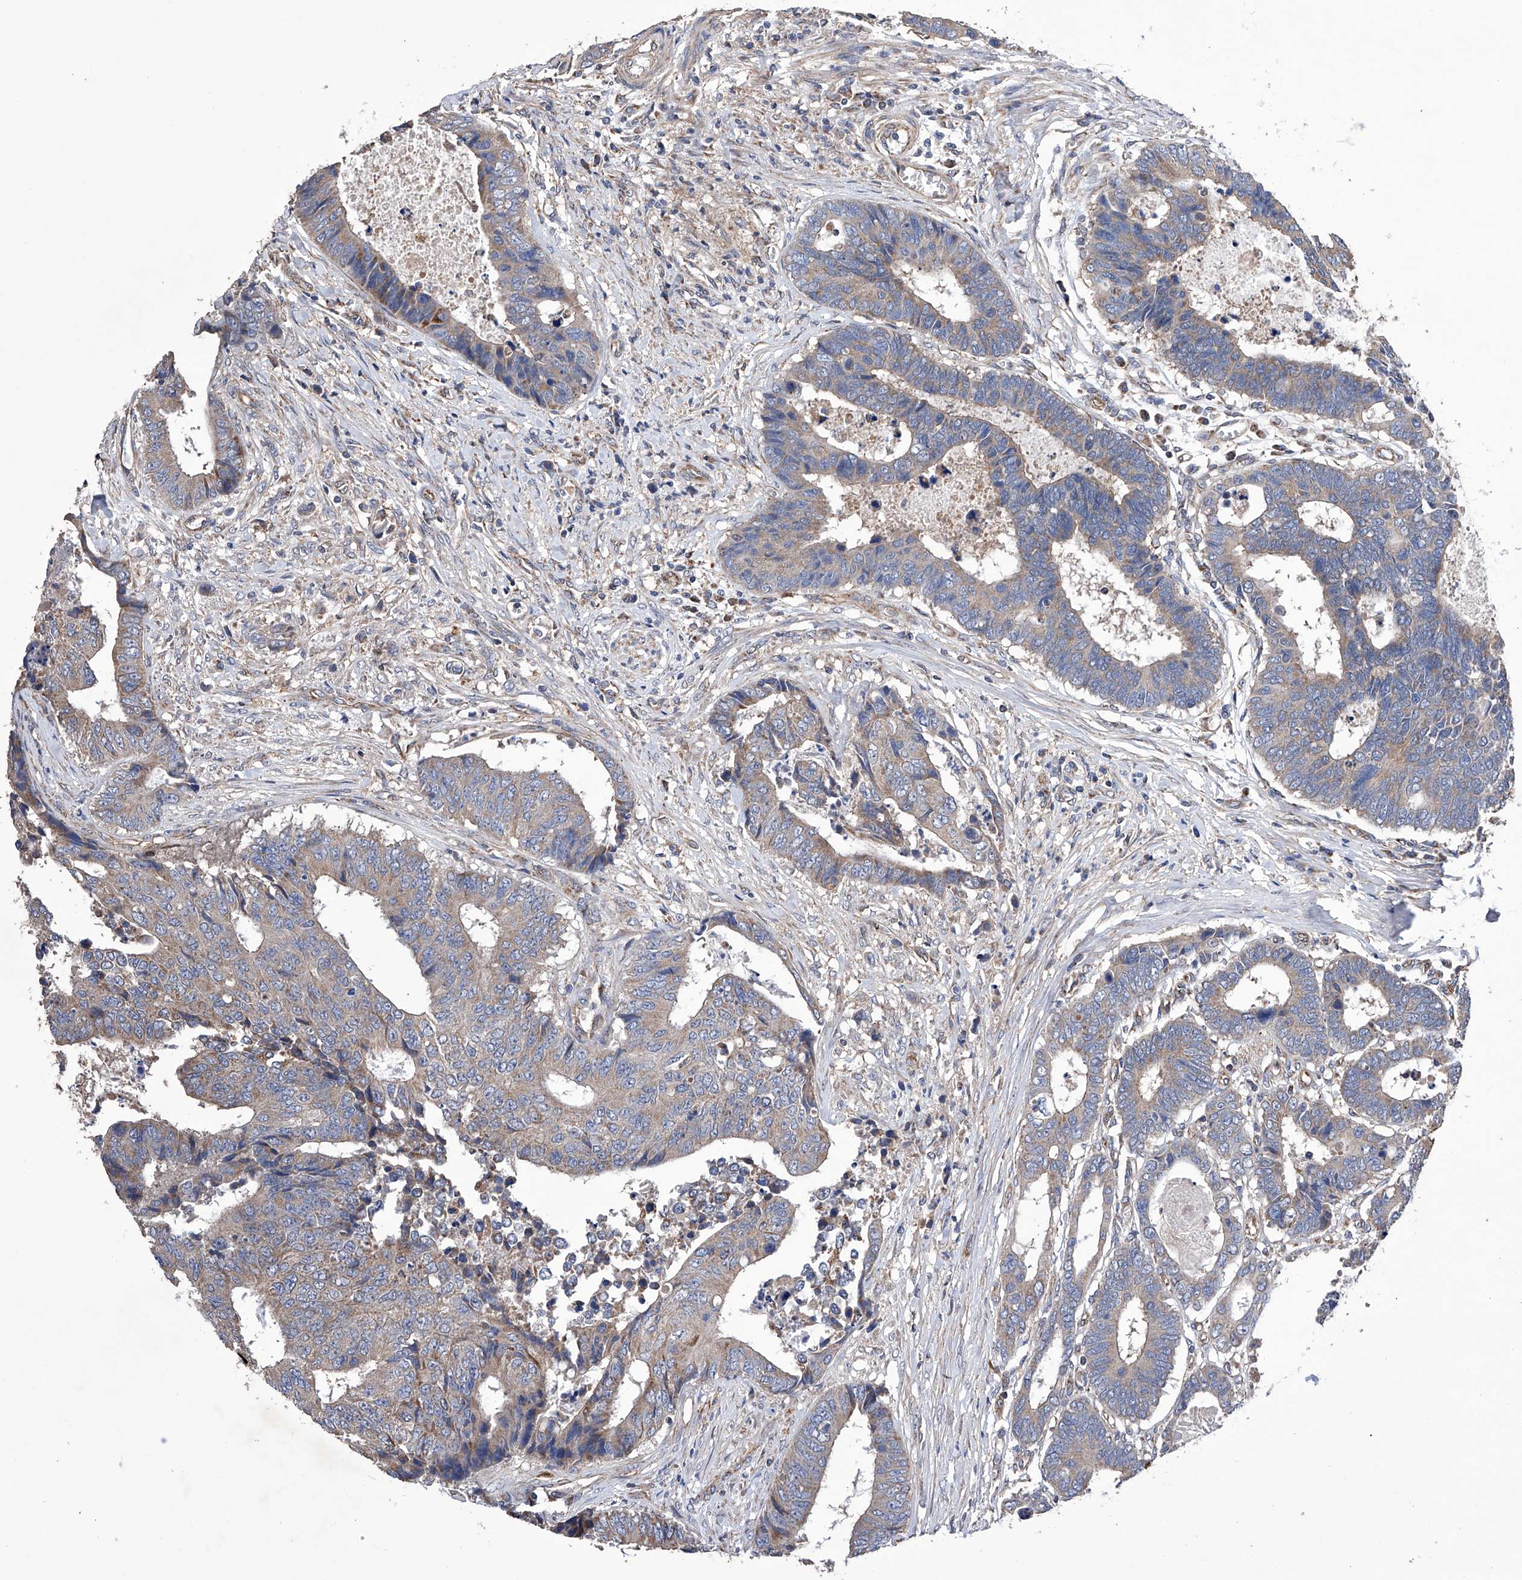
{"staining": {"intensity": "weak", "quantity": ">75%", "location": "cytoplasmic/membranous"}, "tissue": "colorectal cancer", "cell_type": "Tumor cells", "image_type": "cancer", "snomed": [{"axis": "morphology", "description": "Adenocarcinoma, NOS"}, {"axis": "topography", "description": "Rectum"}], "caption": "Immunohistochemistry (IHC) of adenocarcinoma (colorectal) displays low levels of weak cytoplasmic/membranous expression in about >75% of tumor cells. Using DAB (brown) and hematoxylin (blue) stains, captured at high magnification using brightfield microscopy.", "gene": "EFCAB2", "patient": {"sex": "male", "age": 84}}